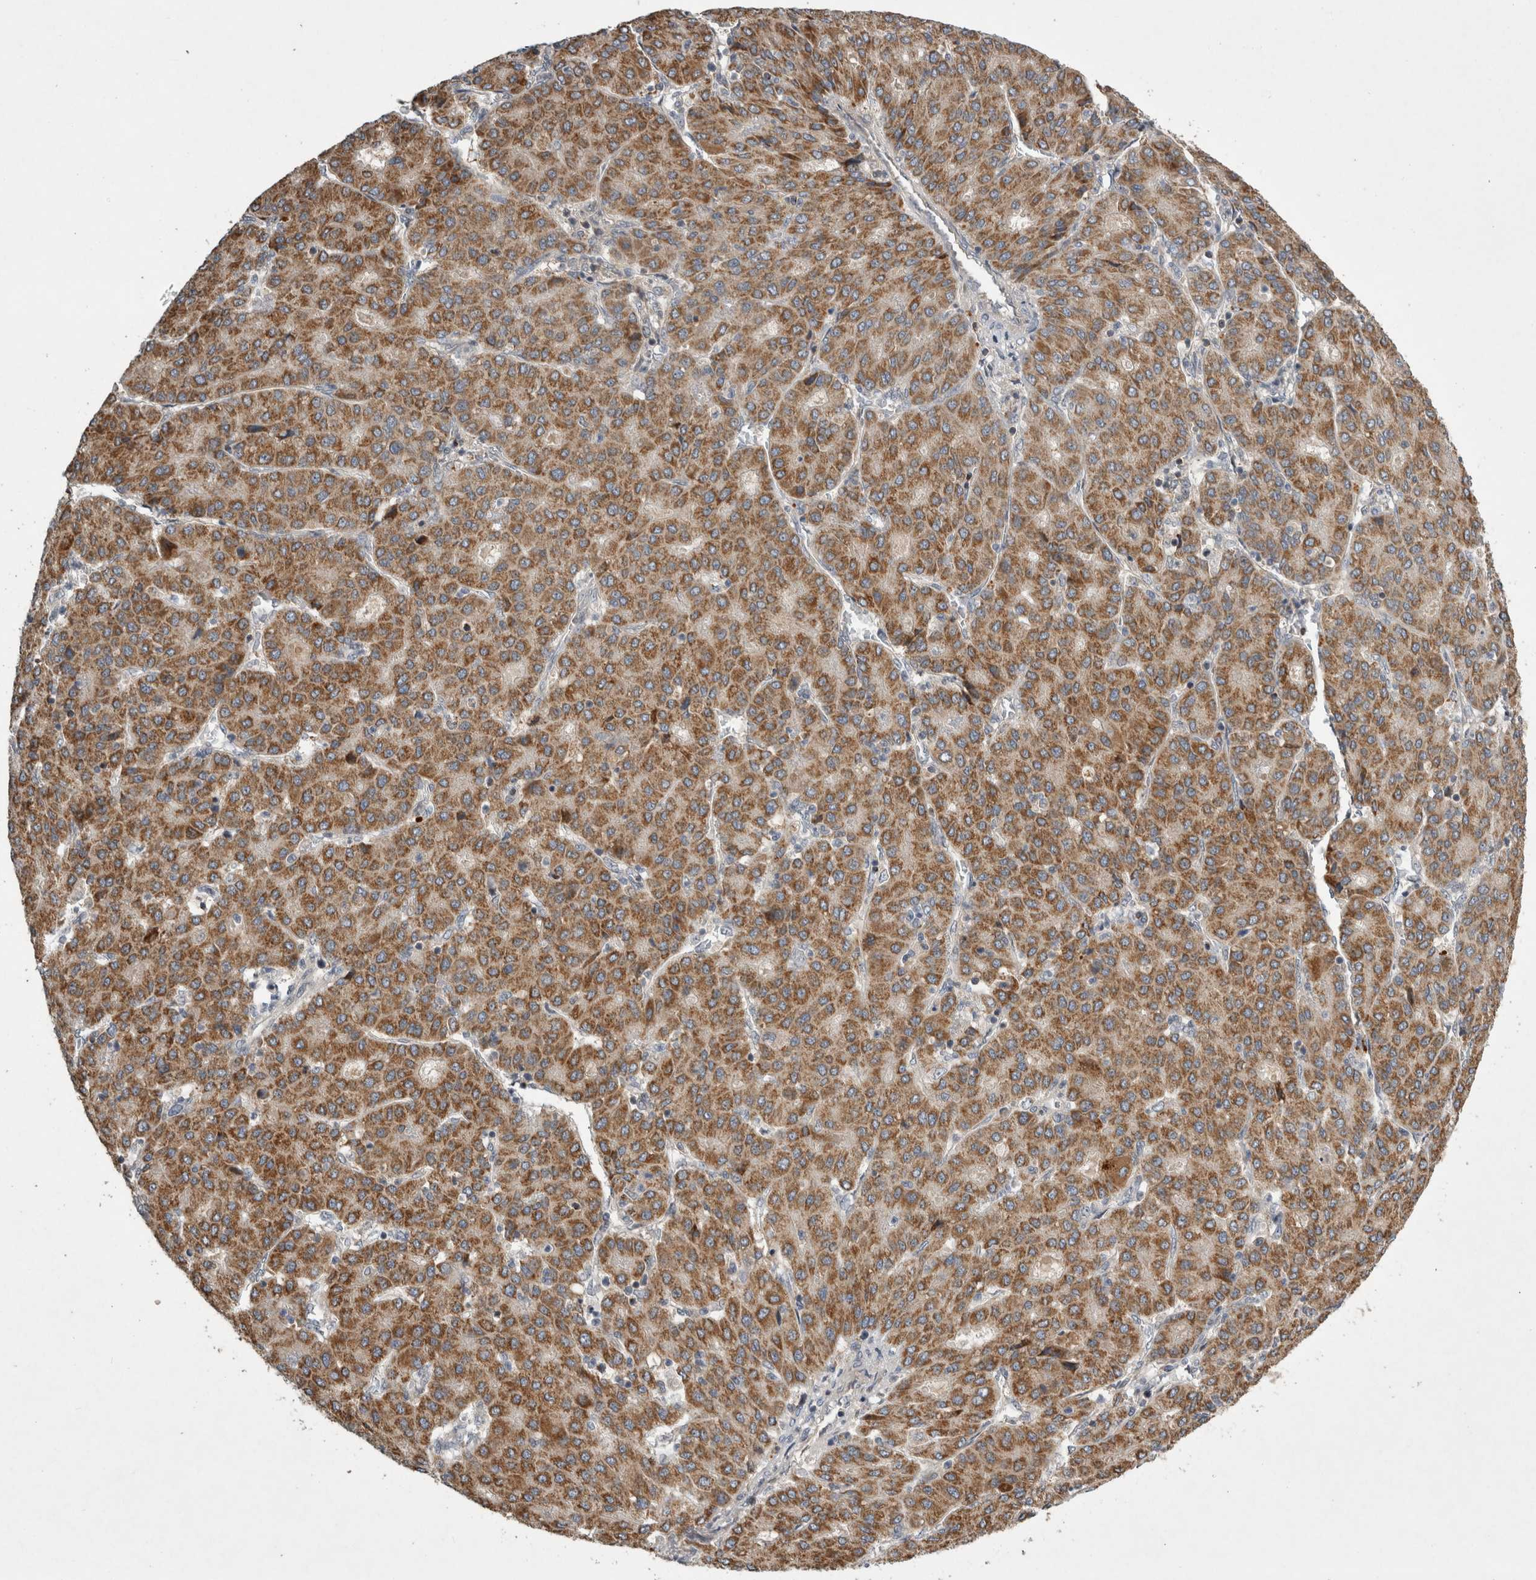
{"staining": {"intensity": "moderate", "quantity": ">75%", "location": "cytoplasmic/membranous"}, "tissue": "liver cancer", "cell_type": "Tumor cells", "image_type": "cancer", "snomed": [{"axis": "morphology", "description": "Carcinoma, Hepatocellular, NOS"}, {"axis": "topography", "description": "Liver"}], "caption": "Tumor cells exhibit medium levels of moderate cytoplasmic/membranous expression in about >75% of cells in liver cancer.", "gene": "SERAC1", "patient": {"sex": "male", "age": 65}}